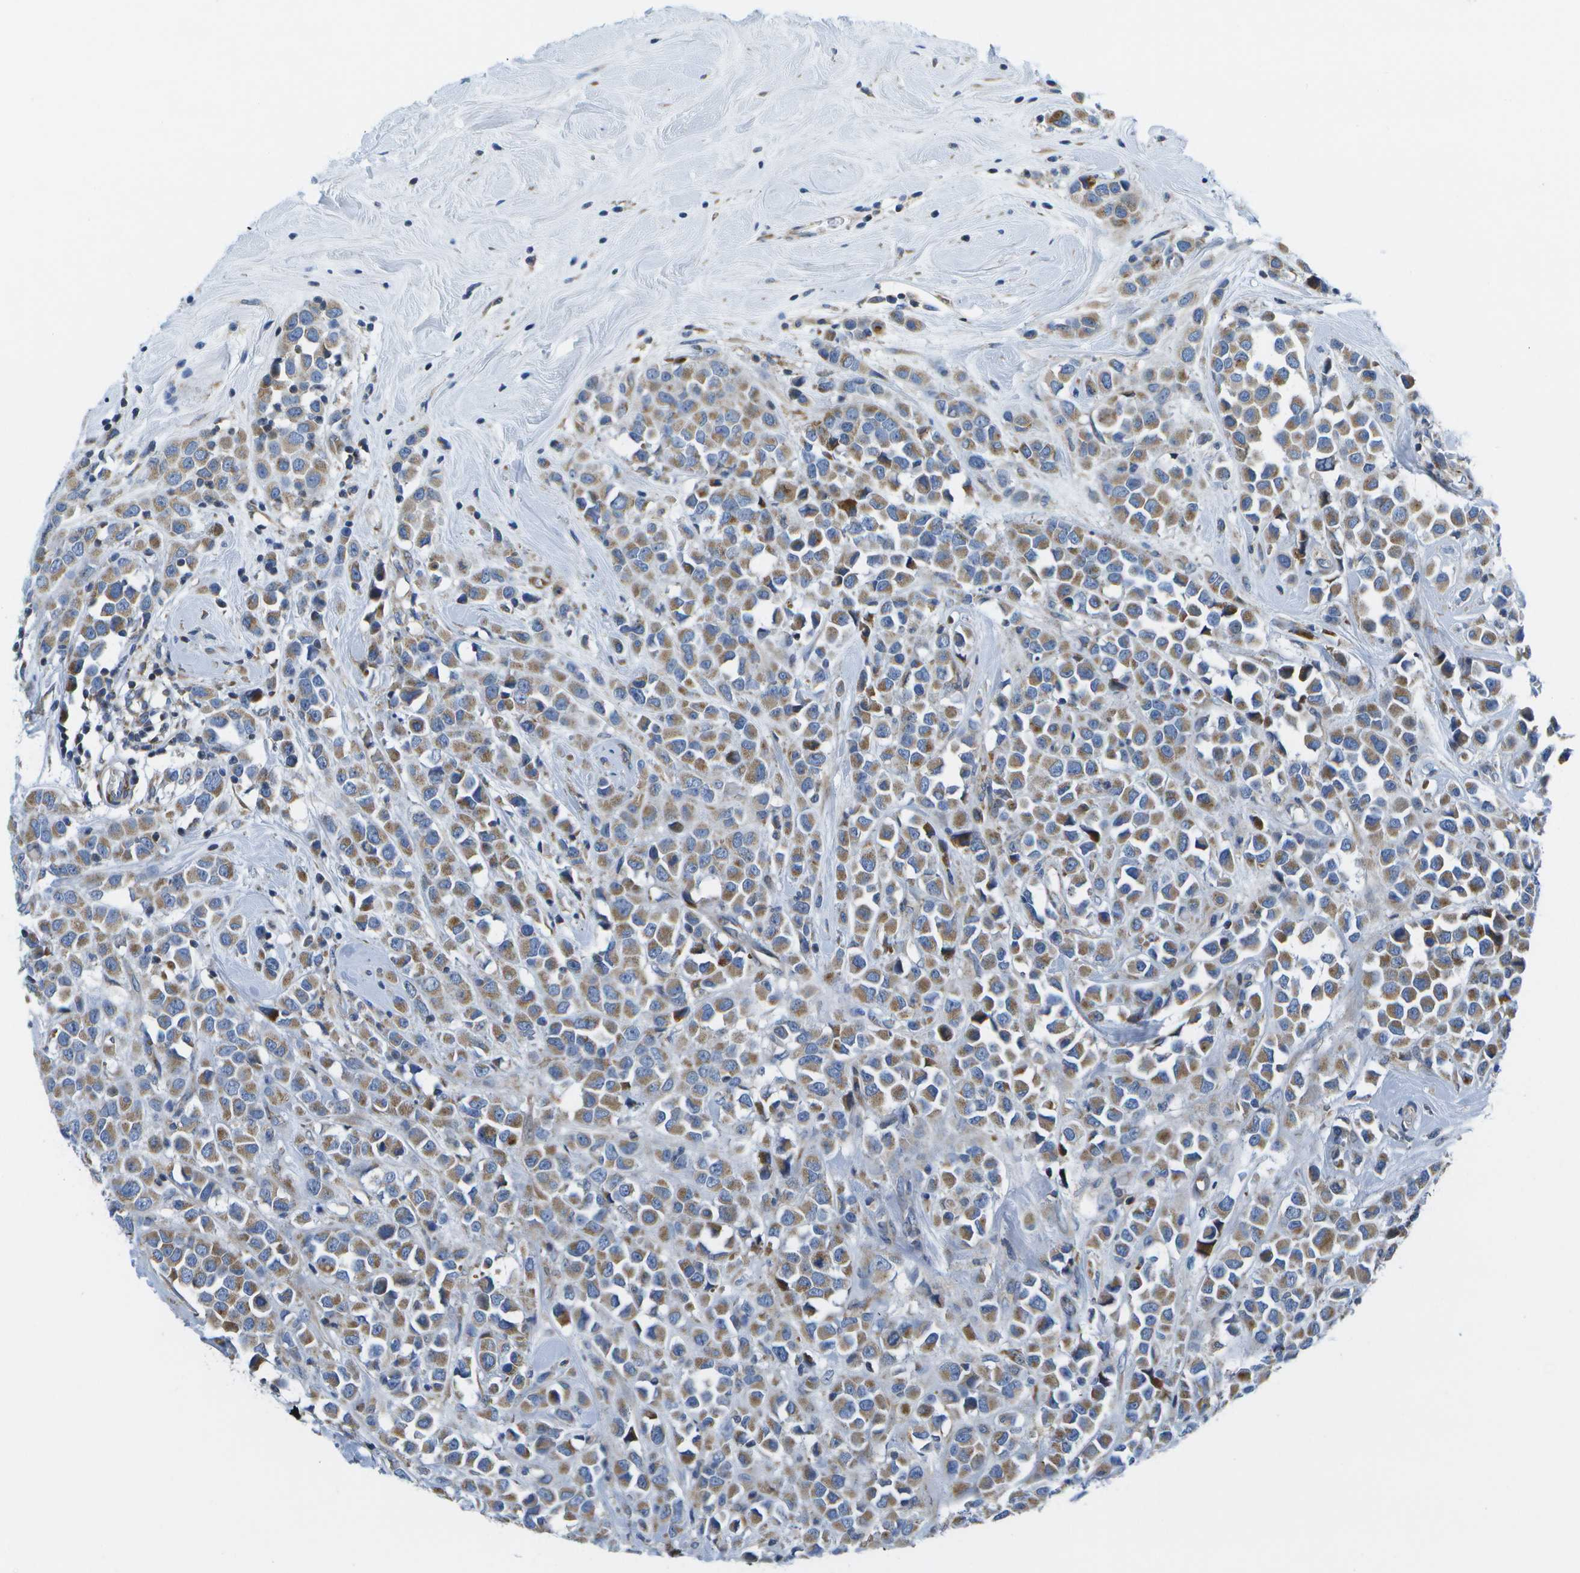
{"staining": {"intensity": "moderate", "quantity": ">75%", "location": "cytoplasmic/membranous"}, "tissue": "breast cancer", "cell_type": "Tumor cells", "image_type": "cancer", "snomed": [{"axis": "morphology", "description": "Duct carcinoma"}, {"axis": "topography", "description": "Breast"}], "caption": "Breast intraductal carcinoma tissue exhibits moderate cytoplasmic/membranous staining in about >75% of tumor cells, visualized by immunohistochemistry.", "gene": "GDF5", "patient": {"sex": "female", "age": 61}}